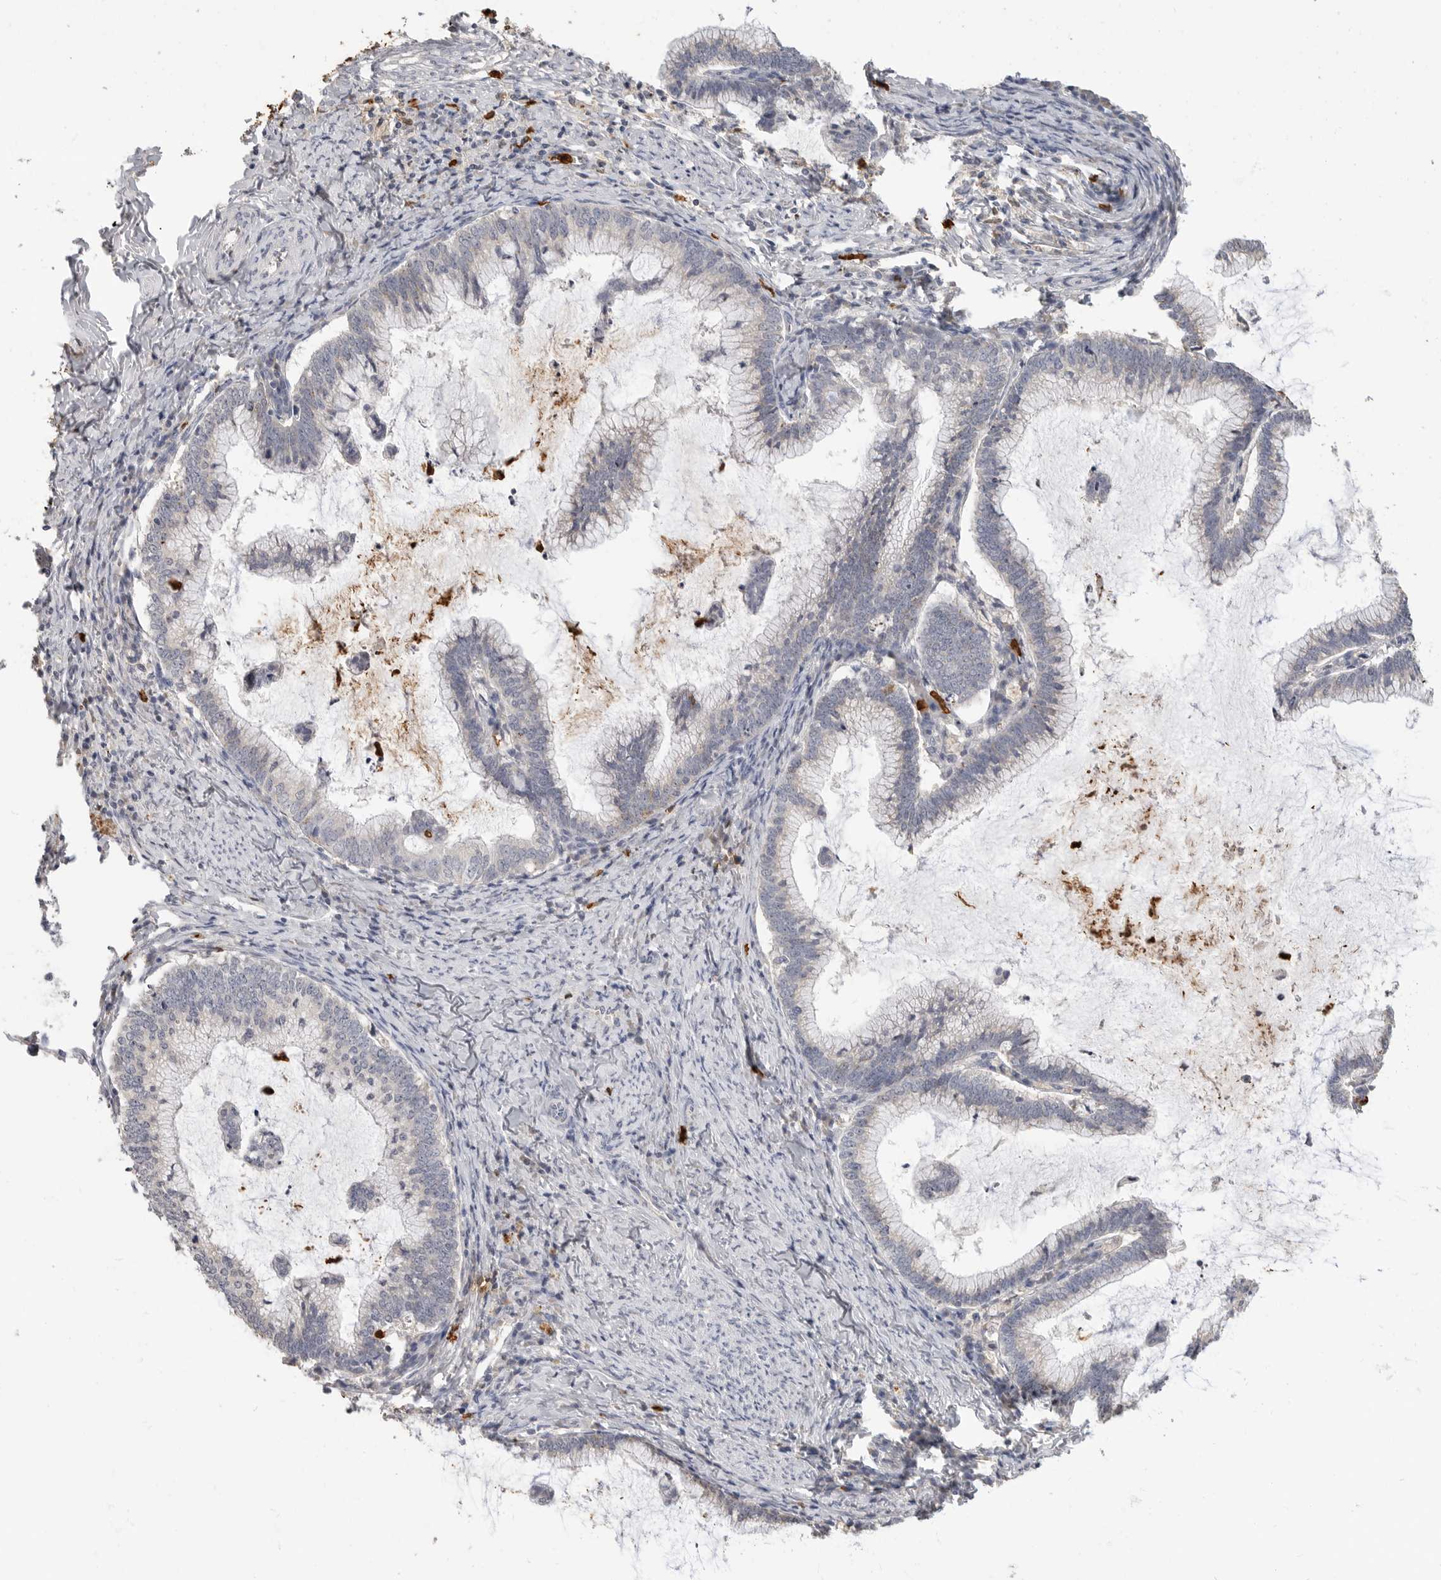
{"staining": {"intensity": "negative", "quantity": "none", "location": "none"}, "tissue": "cervical cancer", "cell_type": "Tumor cells", "image_type": "cancer", "snomed": [{"axis": "morphology", "description": "Adenocarcinoma, NOS"}, {"axis": "topography", "description": "Cervix"}], "caption": "Immunohistochemistry (IHC) photomicrograph of neoplastic tissue: cervical adenocarcinoma stained with DAB shows no significant protein staining in tumor cells. (Brightfield microscopy of DAB (3,3'-diaminobenzidine) immunohistochemistry at high magnification).", "gene": "LTBR", "patient": {"sex": "female", "age": 36}}